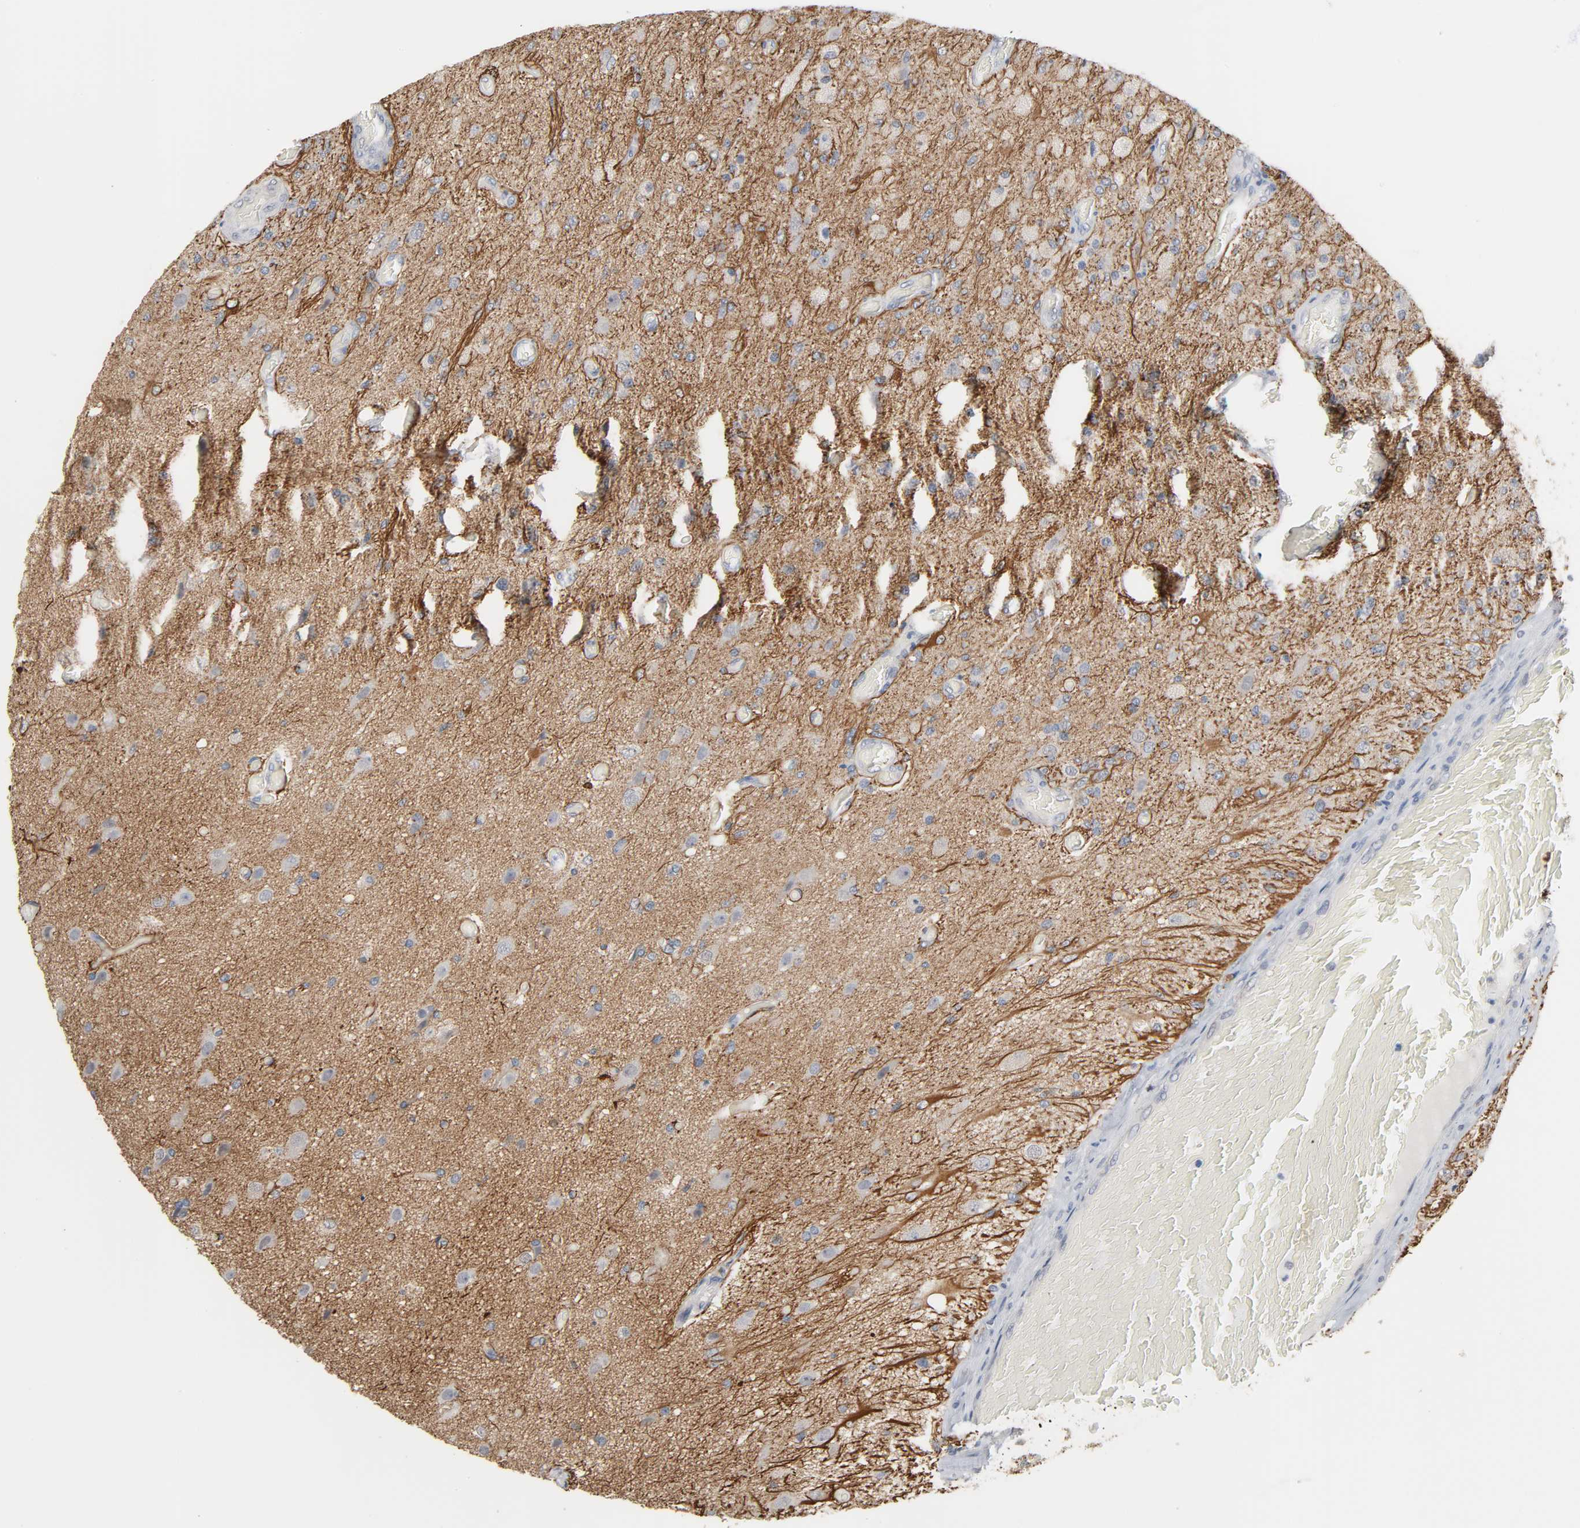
{"staining": {"intensity": "negative", "quantity": "none", "location": "none"}, "tissue": "glioma", "cell_type": "Tumor cells", "image_type": "cancer", "snomed": [{"axis": "morphology", "description": "Normal tissue, NOS"}, {"axis": "morphology", "description": "Glioma, malignant, High grade"}, {"axis": "topography", "description": "Cerebral cortex"}], "caption": "Tumor cells are negative for protein expression in human malignant glioma (high-grade).", "gene": "ACSS2", "patient": {"sex": "male", "age": 77}}